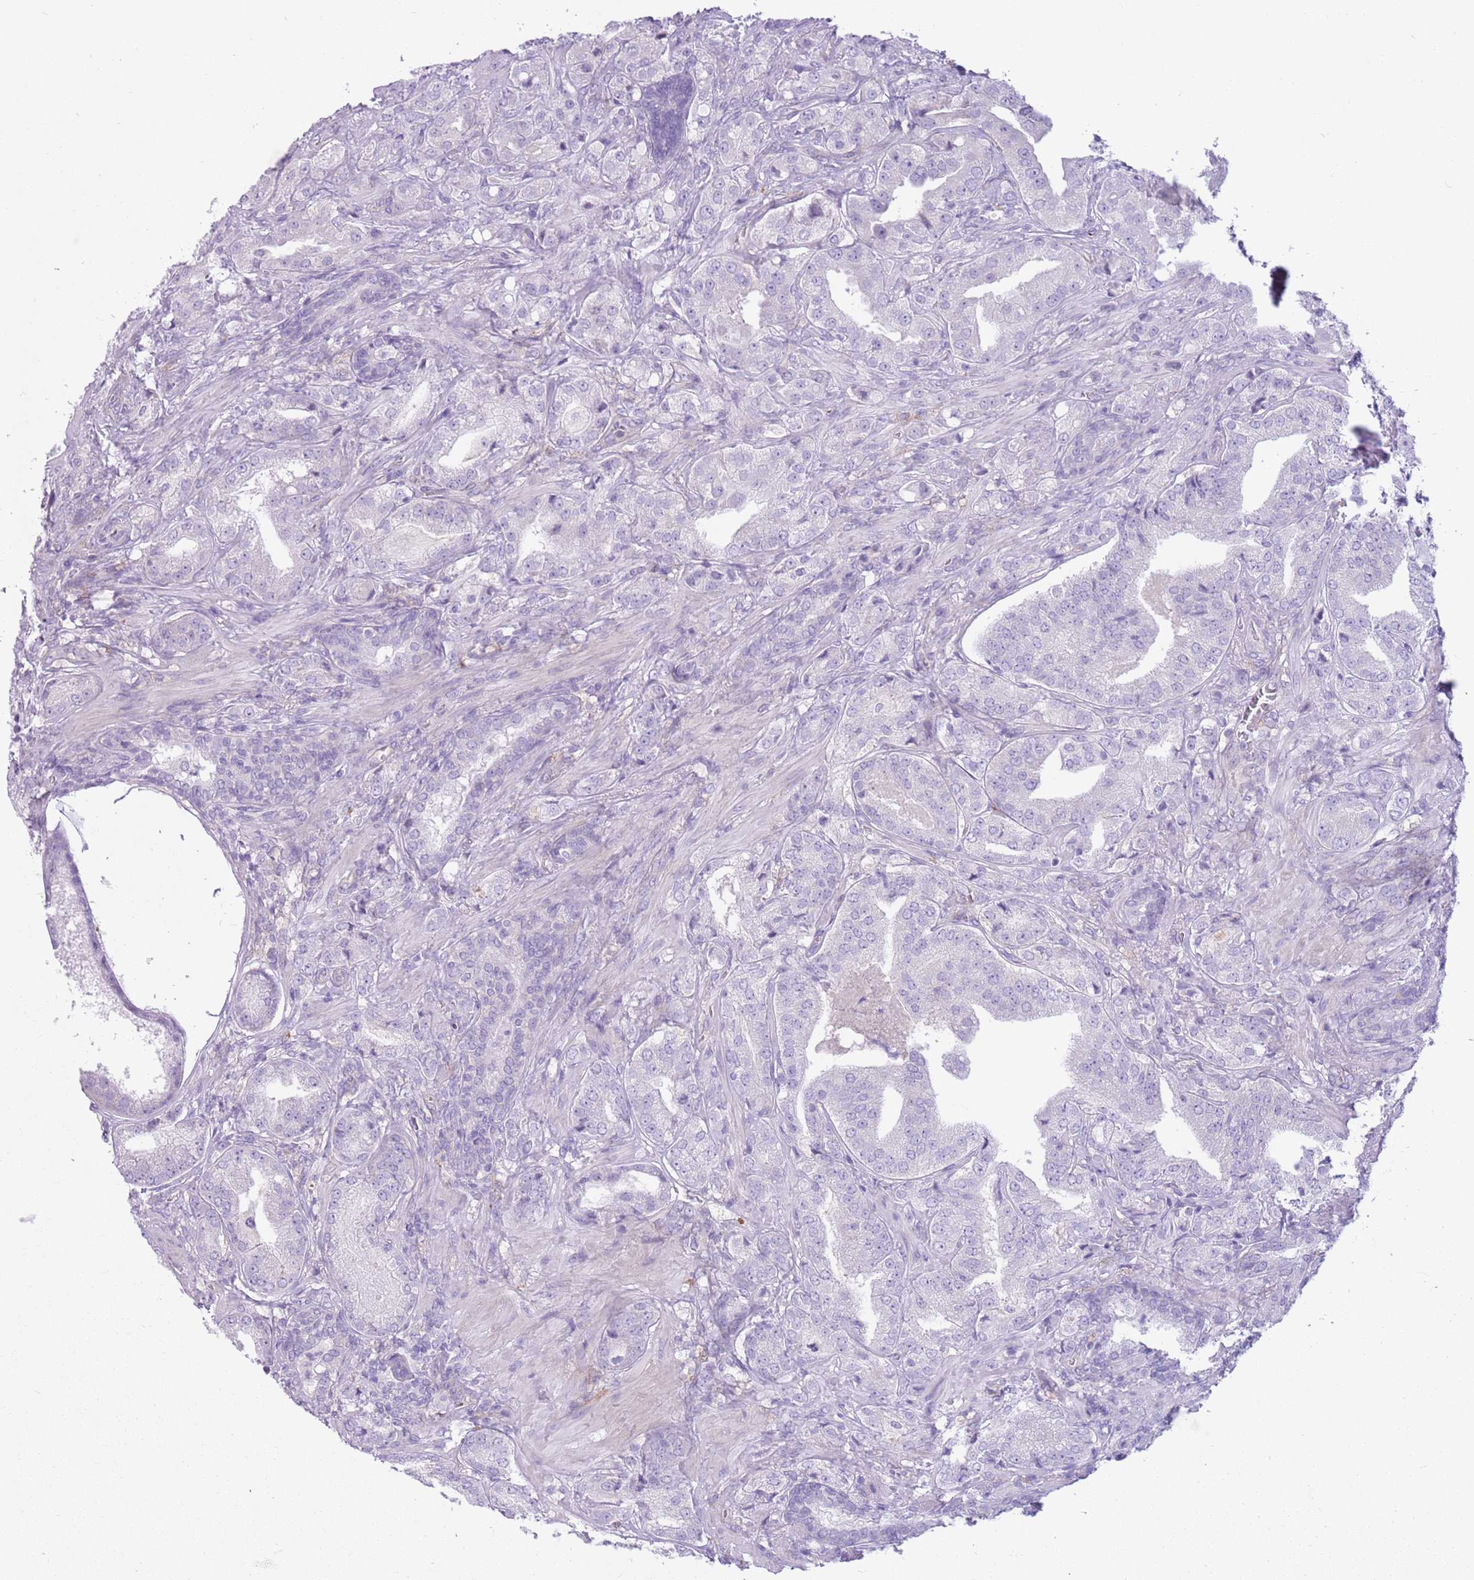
{"staining": {"intensity": "negative", "quantity": "none", "location": "none"}, "tissue": "prostate cancer", "cell_type": "Tumor cells", "image_type": "cancer", "snomed": [{"axis": "morphology", "description": "Adenocarcinoma, High grade"}, {"axis": "topography", "description": "Prostate"}], "caption": "The IHC image has no significant expression in tumor cells of prostate high-grade adenocarcinoma tissue. (IHC, brightfield microscopy, high magnification).", "gene": "SNX6", "patient": {"sex": "male", "age": 63}}